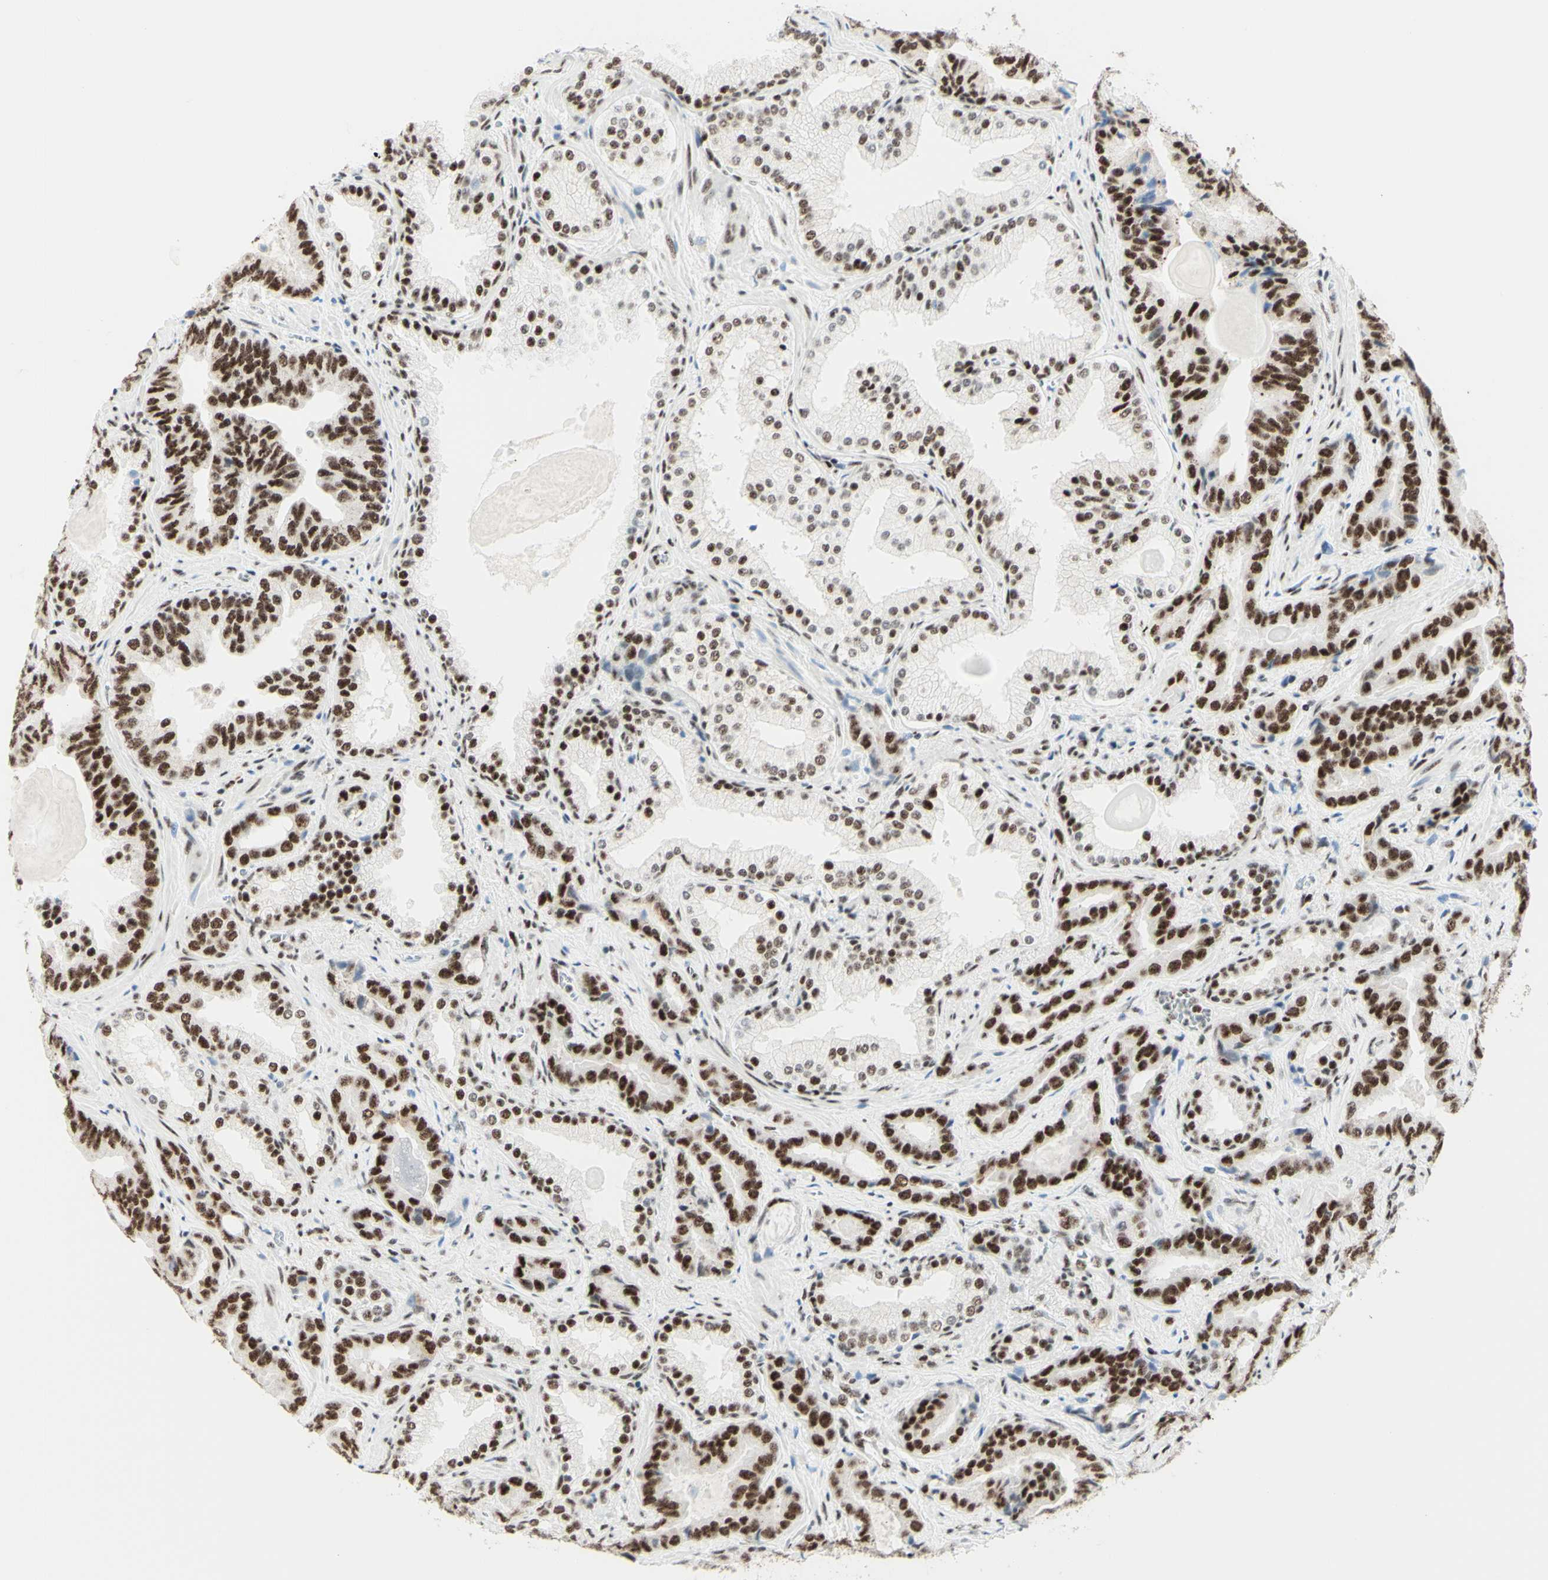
{"staining": {"intensity": "strong", "quantity": "25%-75%", "location": "nuclear"}, "tissue": "prostate cancer", "cell_type": "Tumor cells", "image_type": "cancer", "snomed": [{"axis": "morphology", "description": "Adenocarcinoma, Low grade"}, {"axis": "topography", "description": "Prostate"}], "caption": "Immunohistochemistry image of neoplastic tissue: human prostate cancer stained using immunohistochemistry (IHC) reveals high levels of strong protein expression localized specifically in the nuclear of tumor cells, appearing as a nuclear brown color.", "gene": "WTAP", "patient": {"sex": "male", "age": 60}}